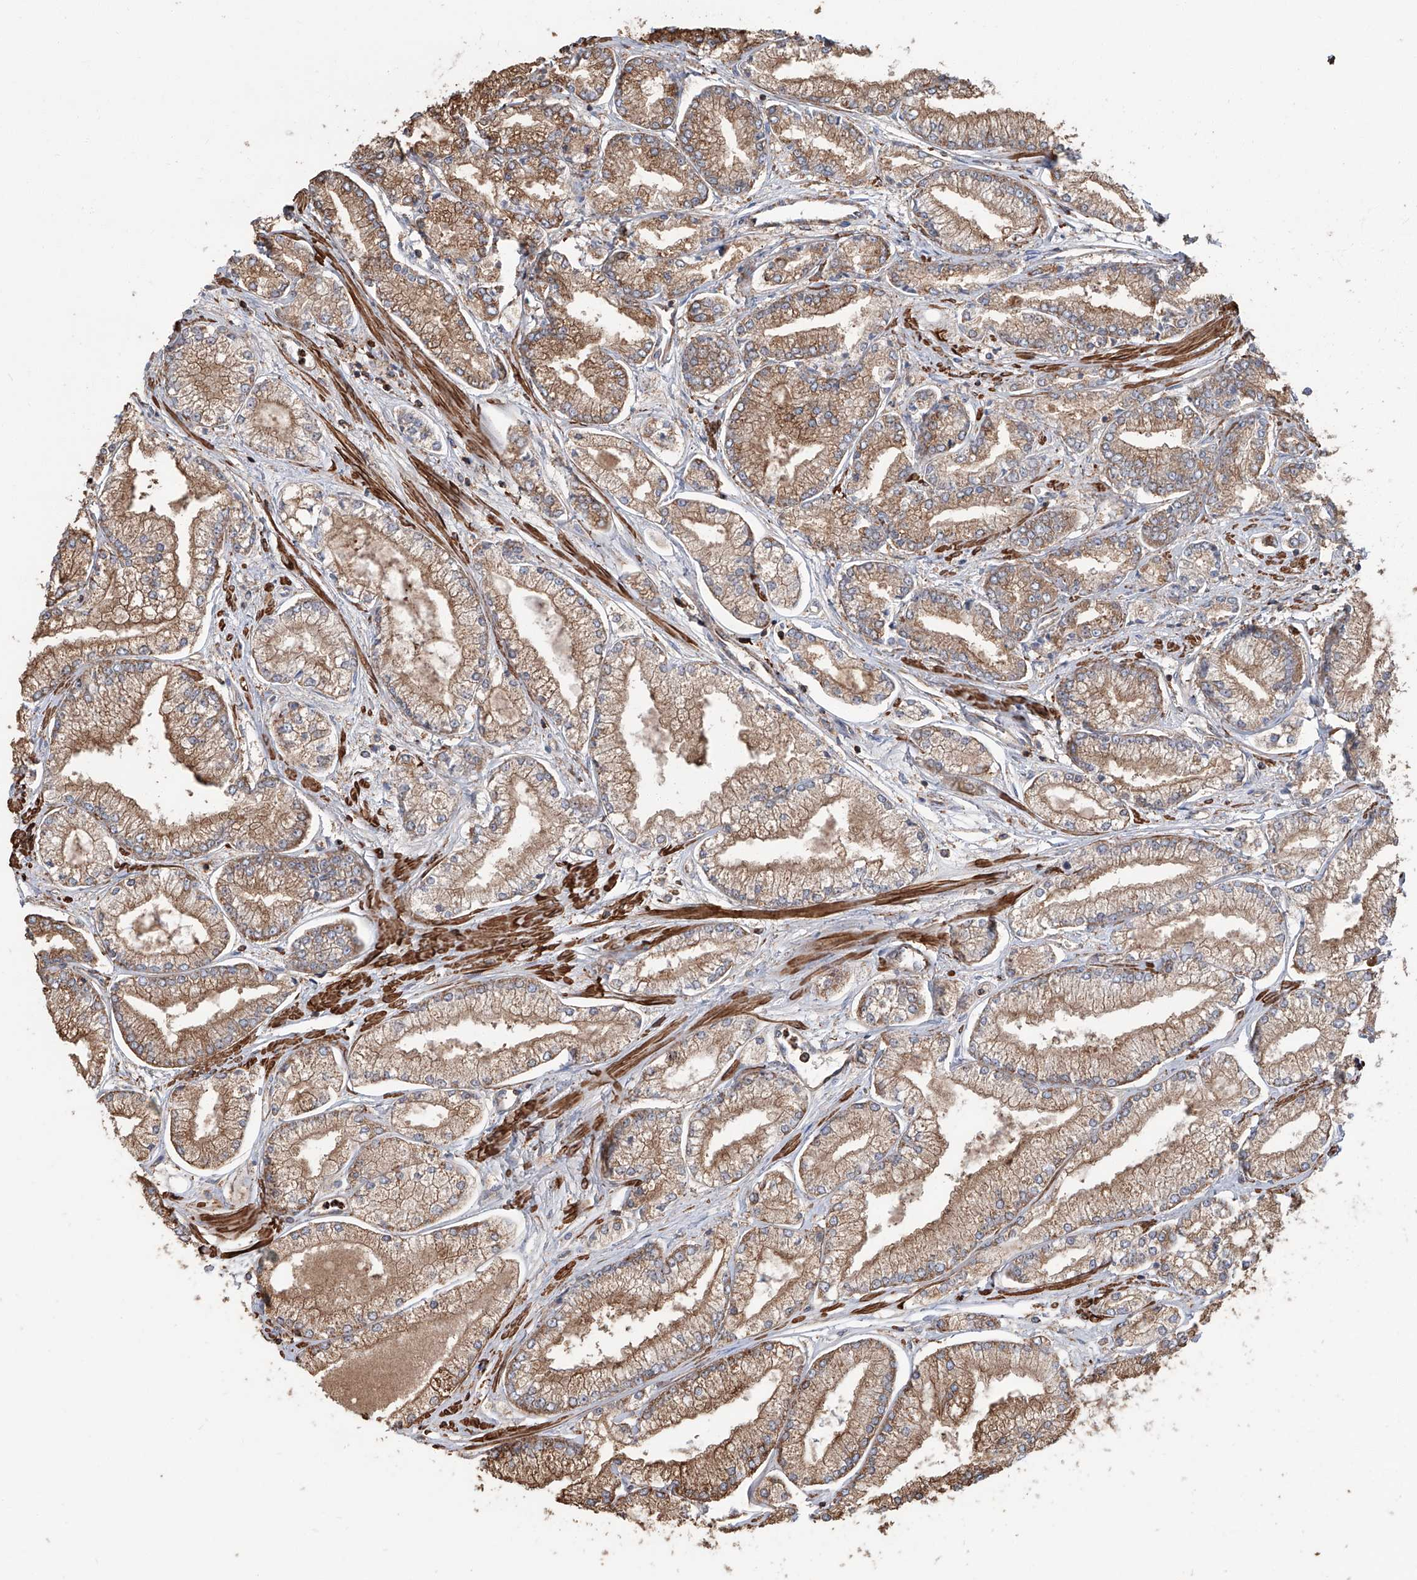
{"staining": {"intensity": "moderate", "quantity": ">75%", "location": "cytoplasmic/membranous"}, "tissue": "prostate cancer", "cell_type": "Tumor cells", "image_type": "cancer", "snomed": [{"axis": "morphology", "description": "Adenocarcinoma, Low grade"}, {"axis": "topography", "description": "Prostate"}], "caption": "Immunohistochemistry of human prostate cancer displays medium levels of moderate cytoplasmic/membranous expression in about >75% of tumor cells. (Stains: DAB in brown, nuclei in blue, Microscopy: brightfield microscopy at high magnification).", "gene": "PIEZO2", "patient": {"sex": "male", "age": 52}}